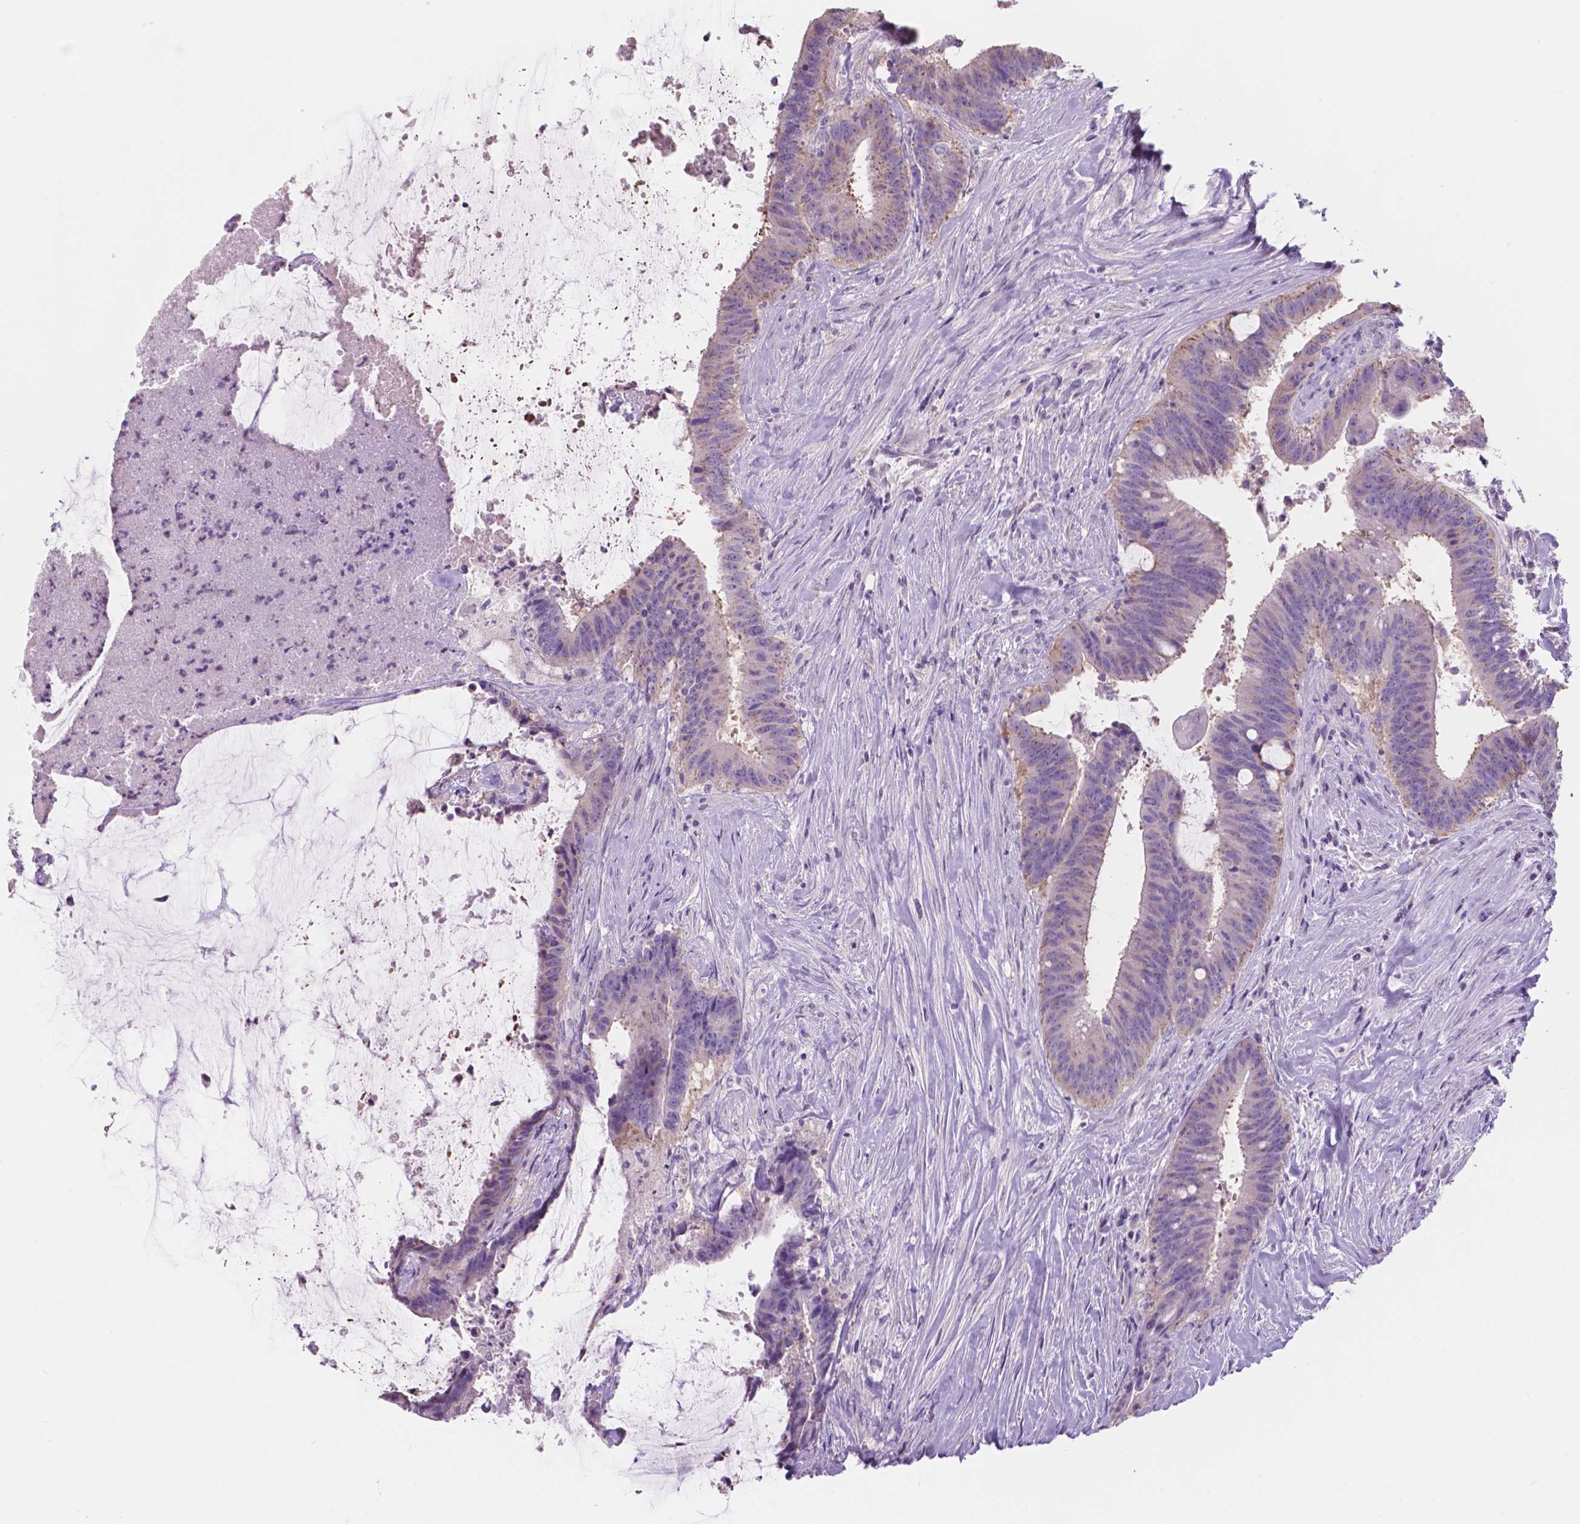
{"staining": {"intensity": "negative", "quantity": "none", "location": "none"}, "tissue": "colorectal cancer", "cell_type": "Tumor cells", "image_type": "cancer", "snomed": [{"axis": "morphology", "description": "Adenocarcinoma, NOS"}, {"axis": "topography", "description": "Colon"}], "caption": "High power microscopy histopathology image of an immunohistochemistry histopathology image of colorectal adenocarcinoma, revealing no significant expression in tumor cells.", "gene": "SBSN", "patient": {"sex": "female", "age": 43}}